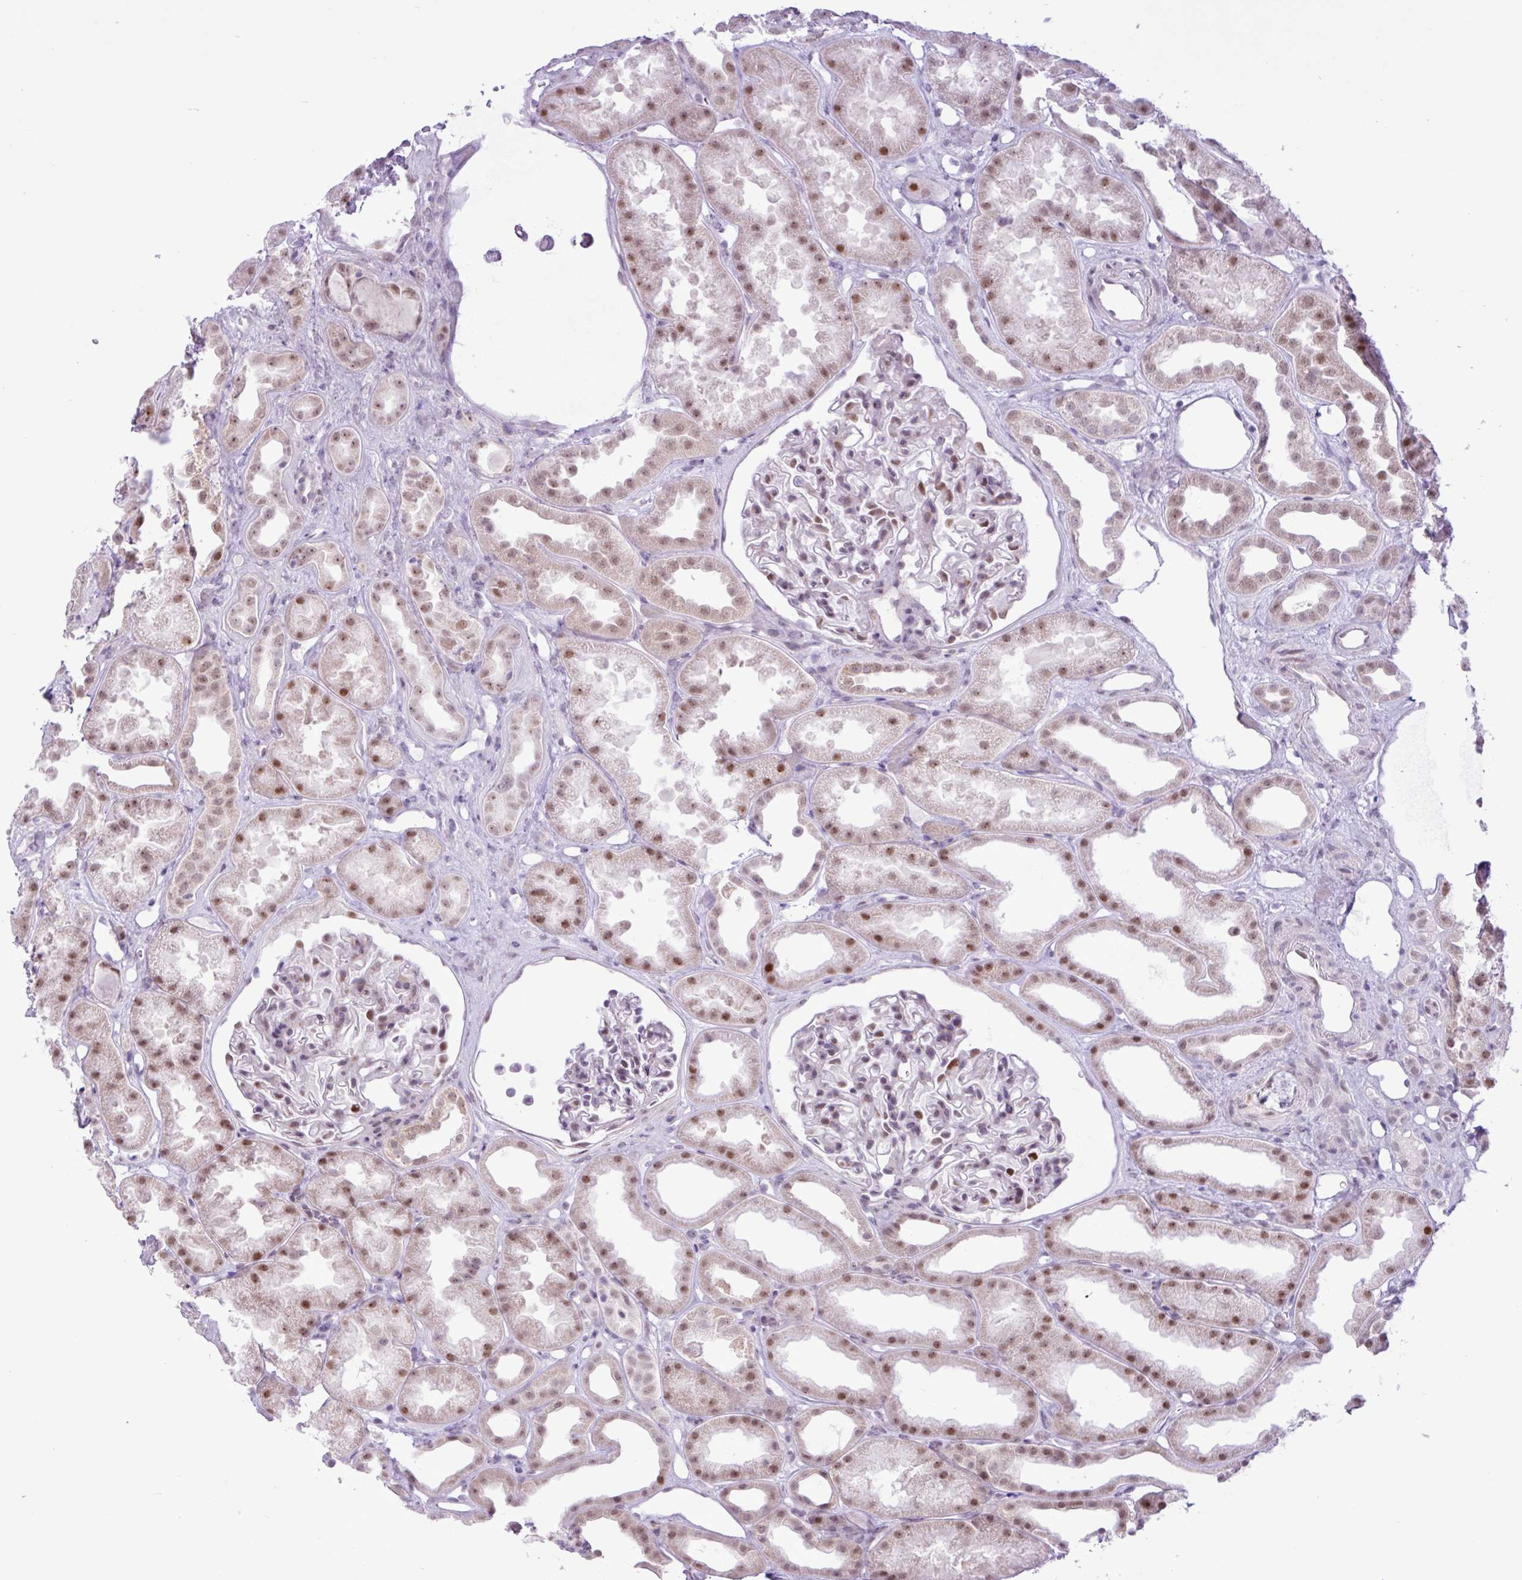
{"staining": {"intensity": "moderate", "quantity": "<25%", "location": "nuclear"}, "tissue": "kidney", "cell_type": "Cells in glomeruli", "image_type": "normal", "snomed": [{"axis": "morphology", "description": "Normal tissue, NOS"}, {"axis": "topography", "description": "Kidney"}], "caption": "This is an image of IHC staining of unremarkable kidney, which shows moderate positivity in the nuclear of cells in glomeruli.", "gene": "ELOA2", "patient": {"sex": "male", "age": 61}}